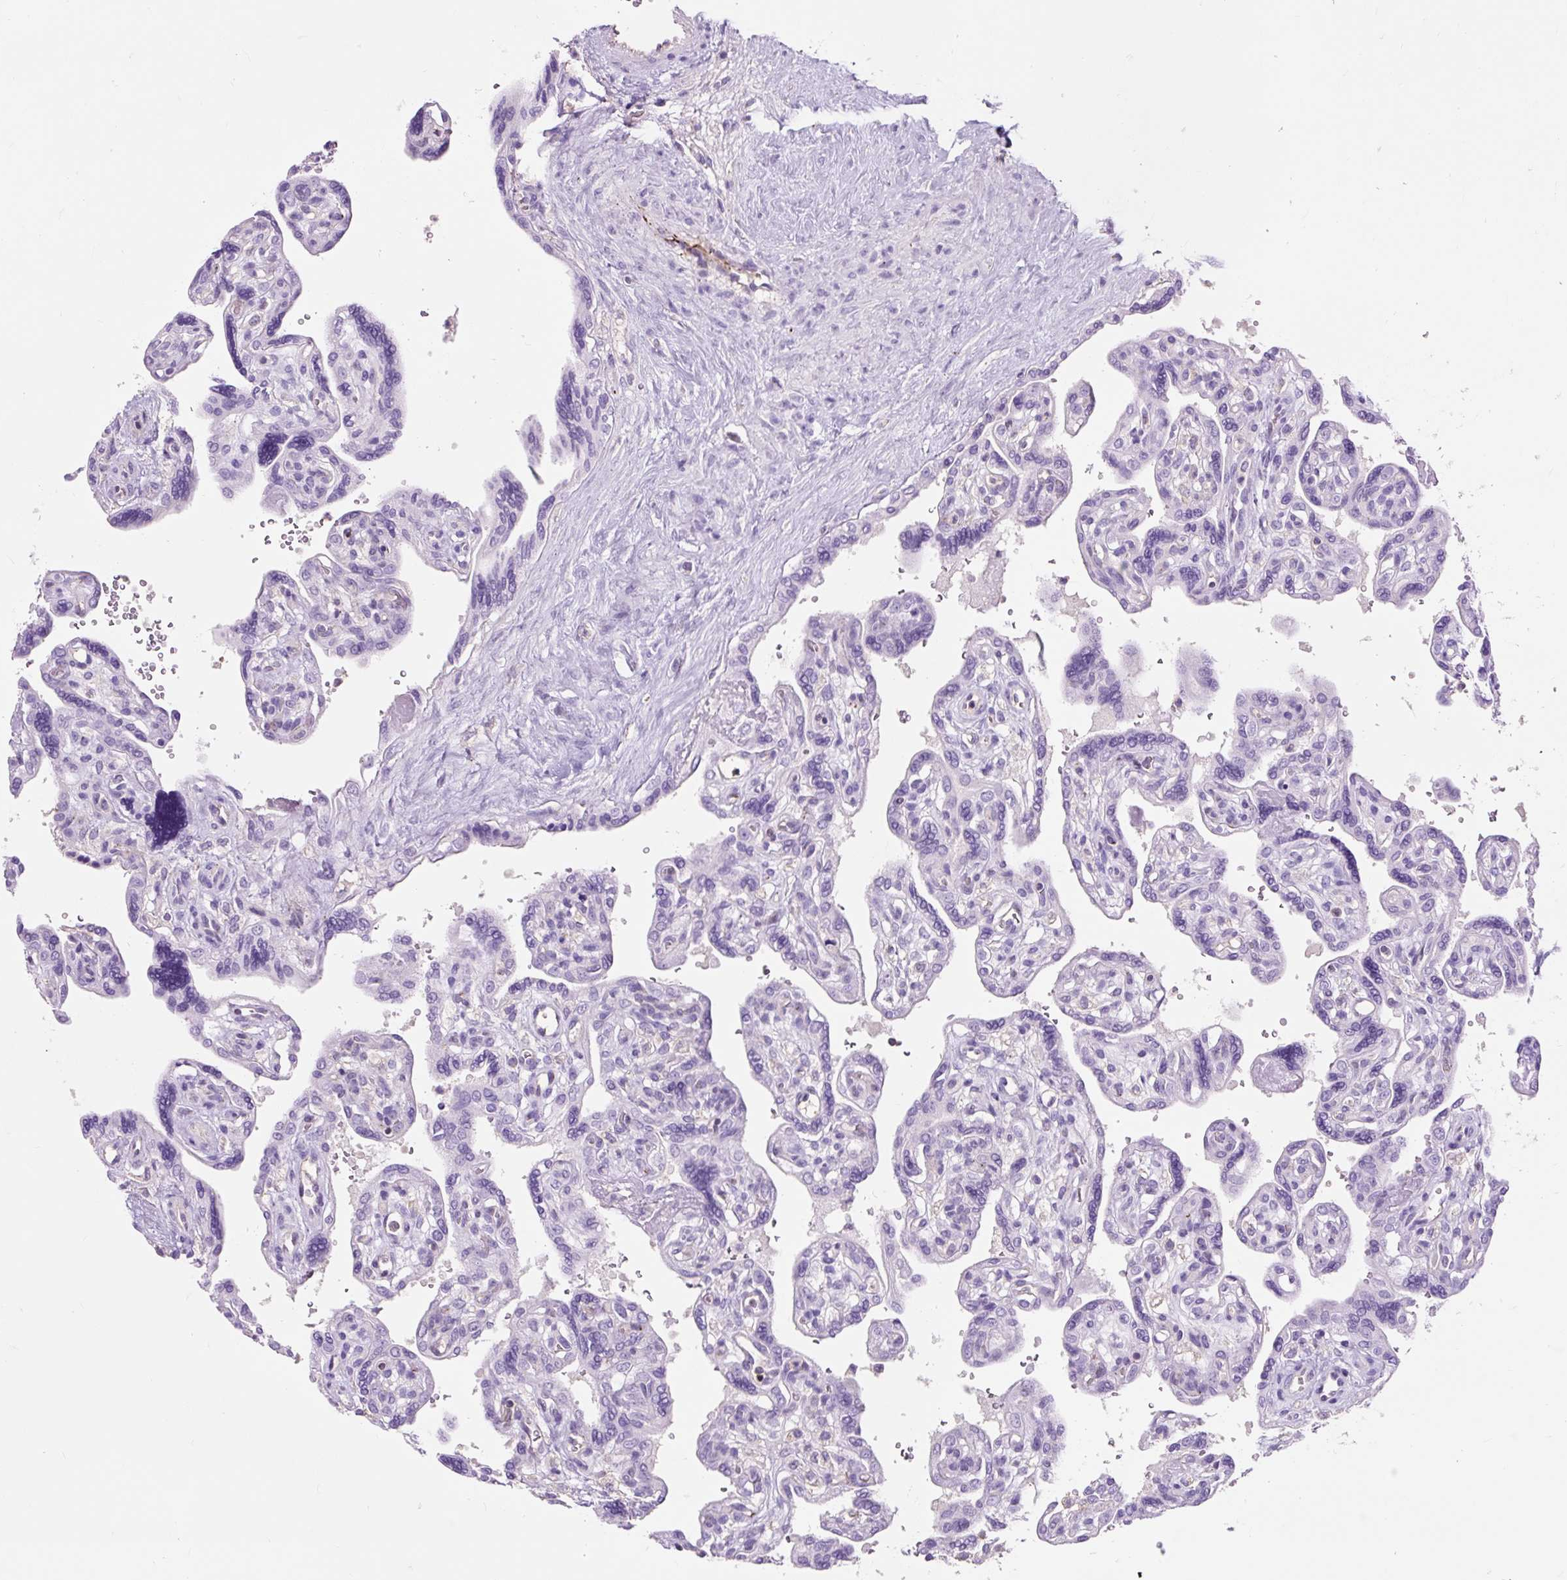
{"staining": {"intensity": "negative", "quantity": "none", "location": "none"}, "tissue": "placenta", "cell_type": "Trophoblastic cells", "image_type": "normal", "snomed": [{"axis": "morphology", "description": "Normal tissue, NOS"}, {"axis": "topography", "description": "Placenta"}], "caption": "Immunohistochemical staining of normal placenta shows no significant positivity in trophoblastic cells. (Stains: DAB (3,3'-diaminobenzidine) immunohistochemistry (IHC) with hematoxylin counter stain, Microscopy: brightfield microscopy at high magnification).", "gene": "OR10A7", "patient": {"sex": "female", "age": 39}}